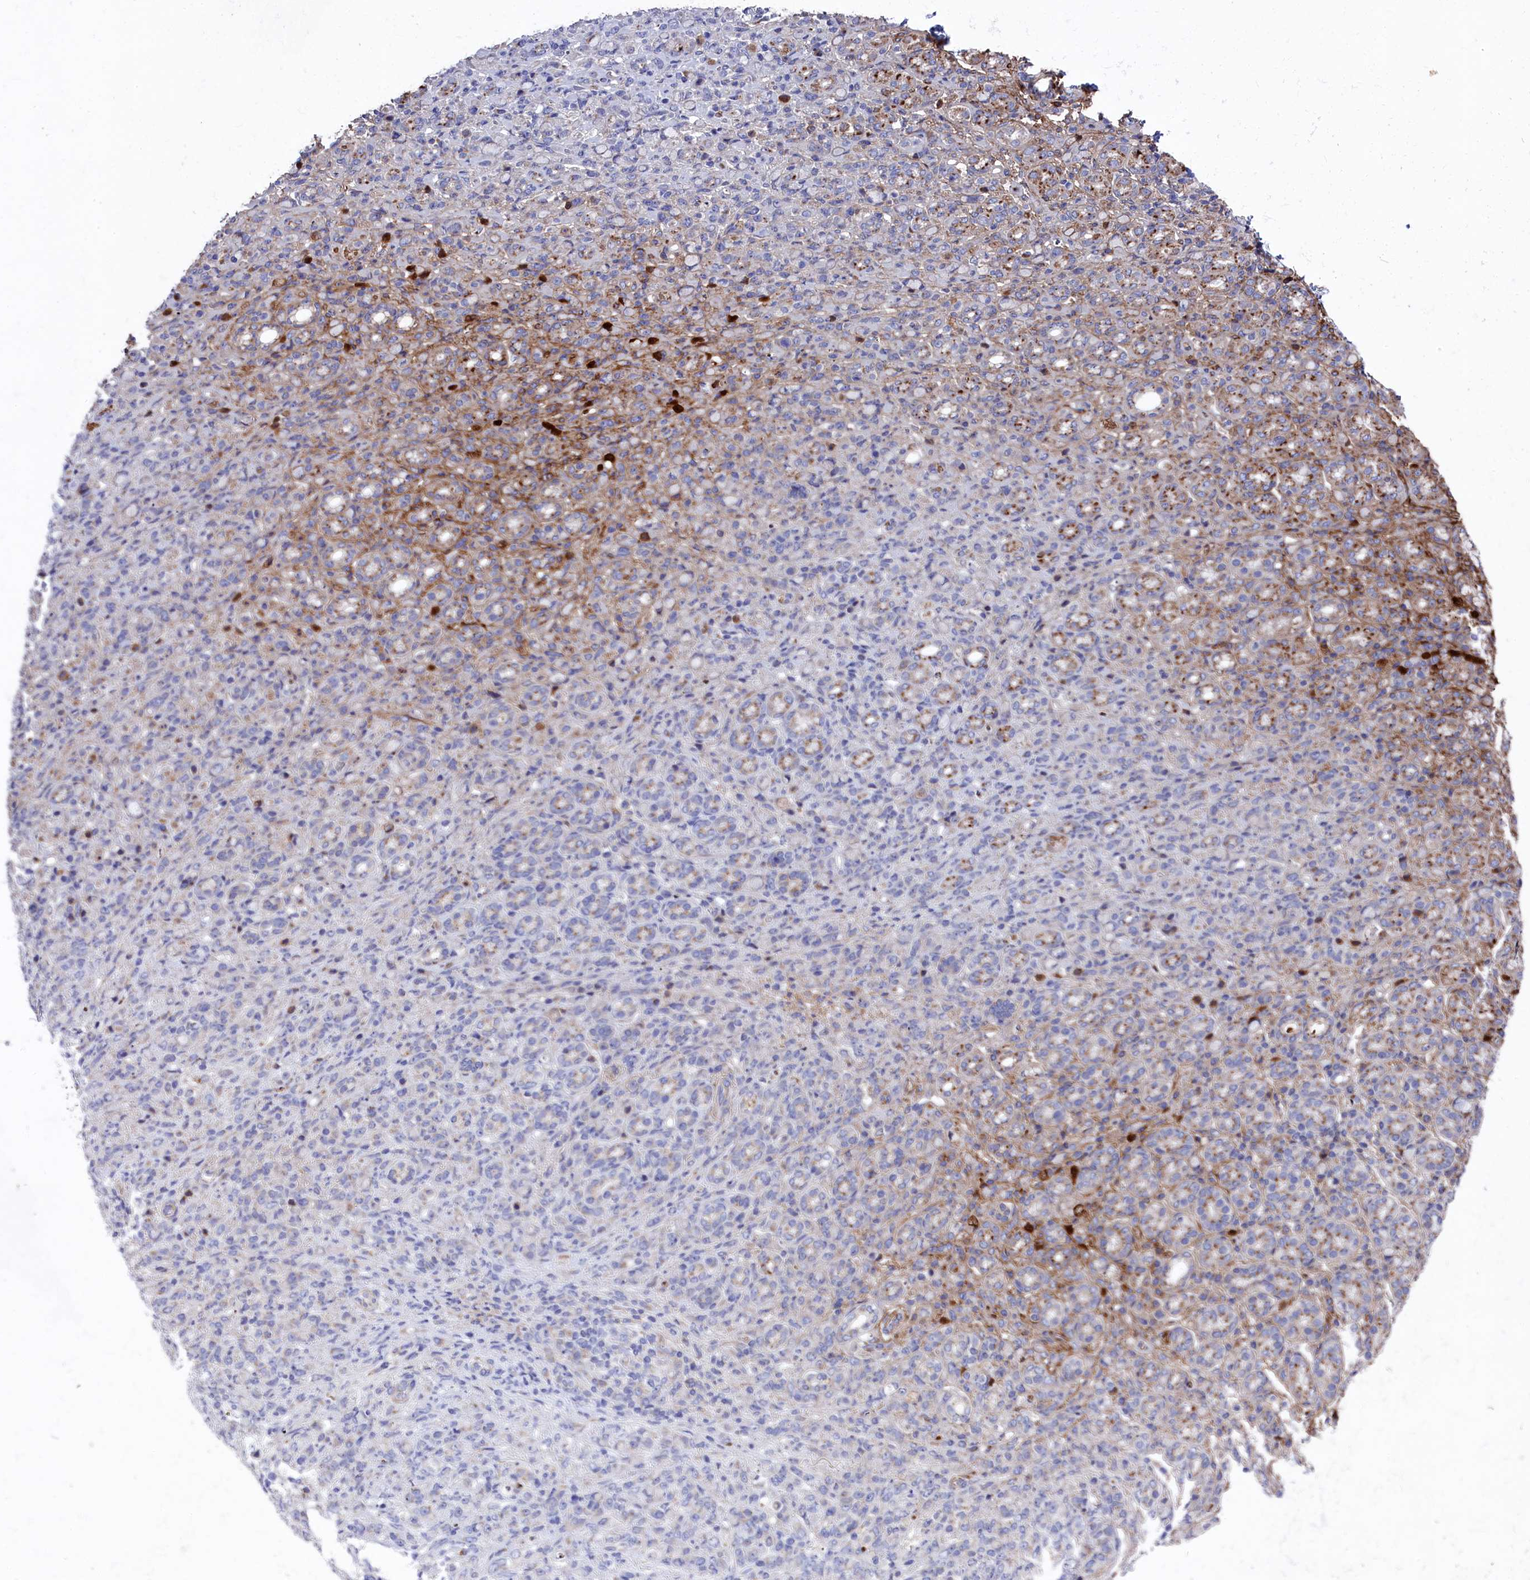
{"staining": {"intensity": "moderate", "quantity": "<25%", "location": "cytoplasmic/membranous"}, "tissue": "stomach cancer", "cell_type": "Tumor cells", "image_type": "cancer", "snomed": [{"axis": "morphology", "description": "Adenocarcinoma, NOS"}, {"axis": "topography", "description": "Stomach"}], "caption": "The photomicrograph displays staining of stomach cancer (adenocarcinoma), revealing moderate cytoplasmic/membranous protein expression (brown color) within tumor cells. The staining was performed using DAB (3,3'-diaminobenzidine) to visualize the protein expression in brown, while the nuclei were stained in blue with hematoxylin (Magnification: 20x).", "gene": "GPR108", "patient": {"sex": "female", "age": 79}}